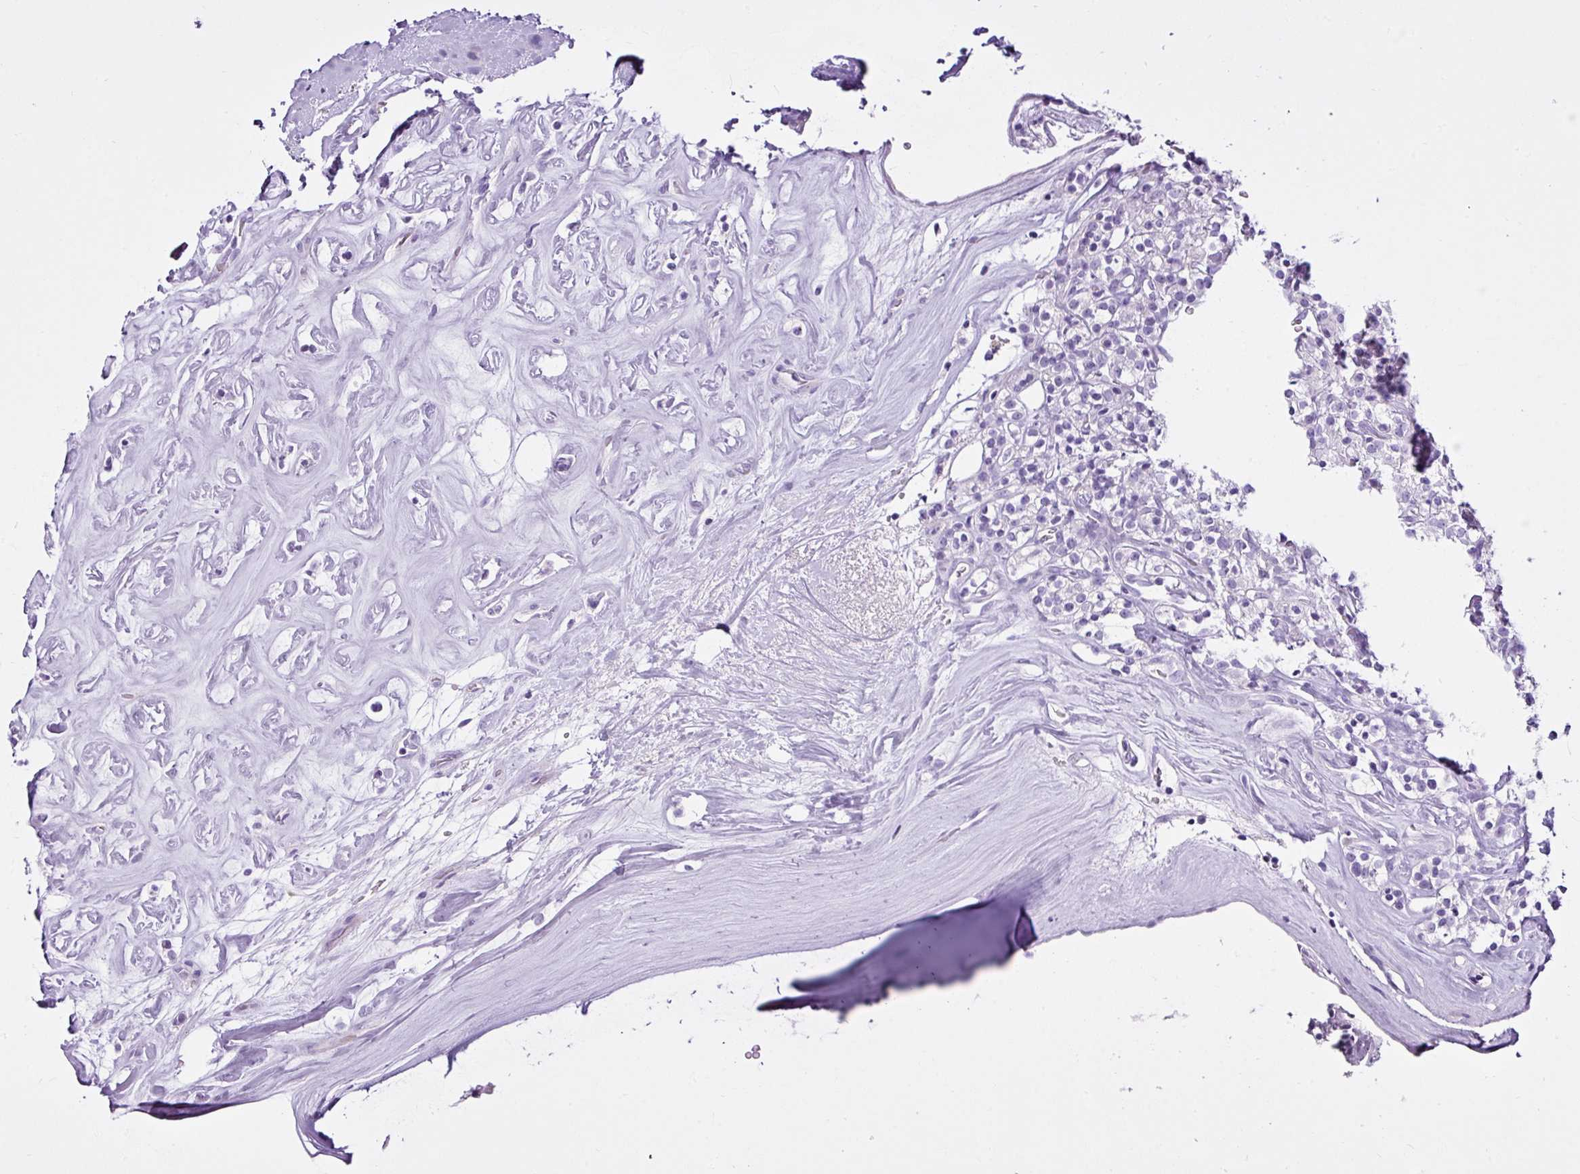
{"staining": {"intensity": "negative", "quantity": "none", "location": "none"}, "tissue": "renal cancer", "cell_type": "Tumor cells", "image_type": "cancer", "snomed": [{"axis": "morphology", "description": "Adenocarcinoma, NOS"}, {"axis": "topography", "description": "Kidney"}], "caption": "Immunohistochemistry (IHC) photomicrograph of renal cancer (adenocarcinoma) stained for a protein (brown), which displays no positivity in tumor cells. (DAB (3,3'-diaminobenzidine) IHC, high magnification).", "gene": "LILRB4", "patient": {"sex": "male", "age": 77}}